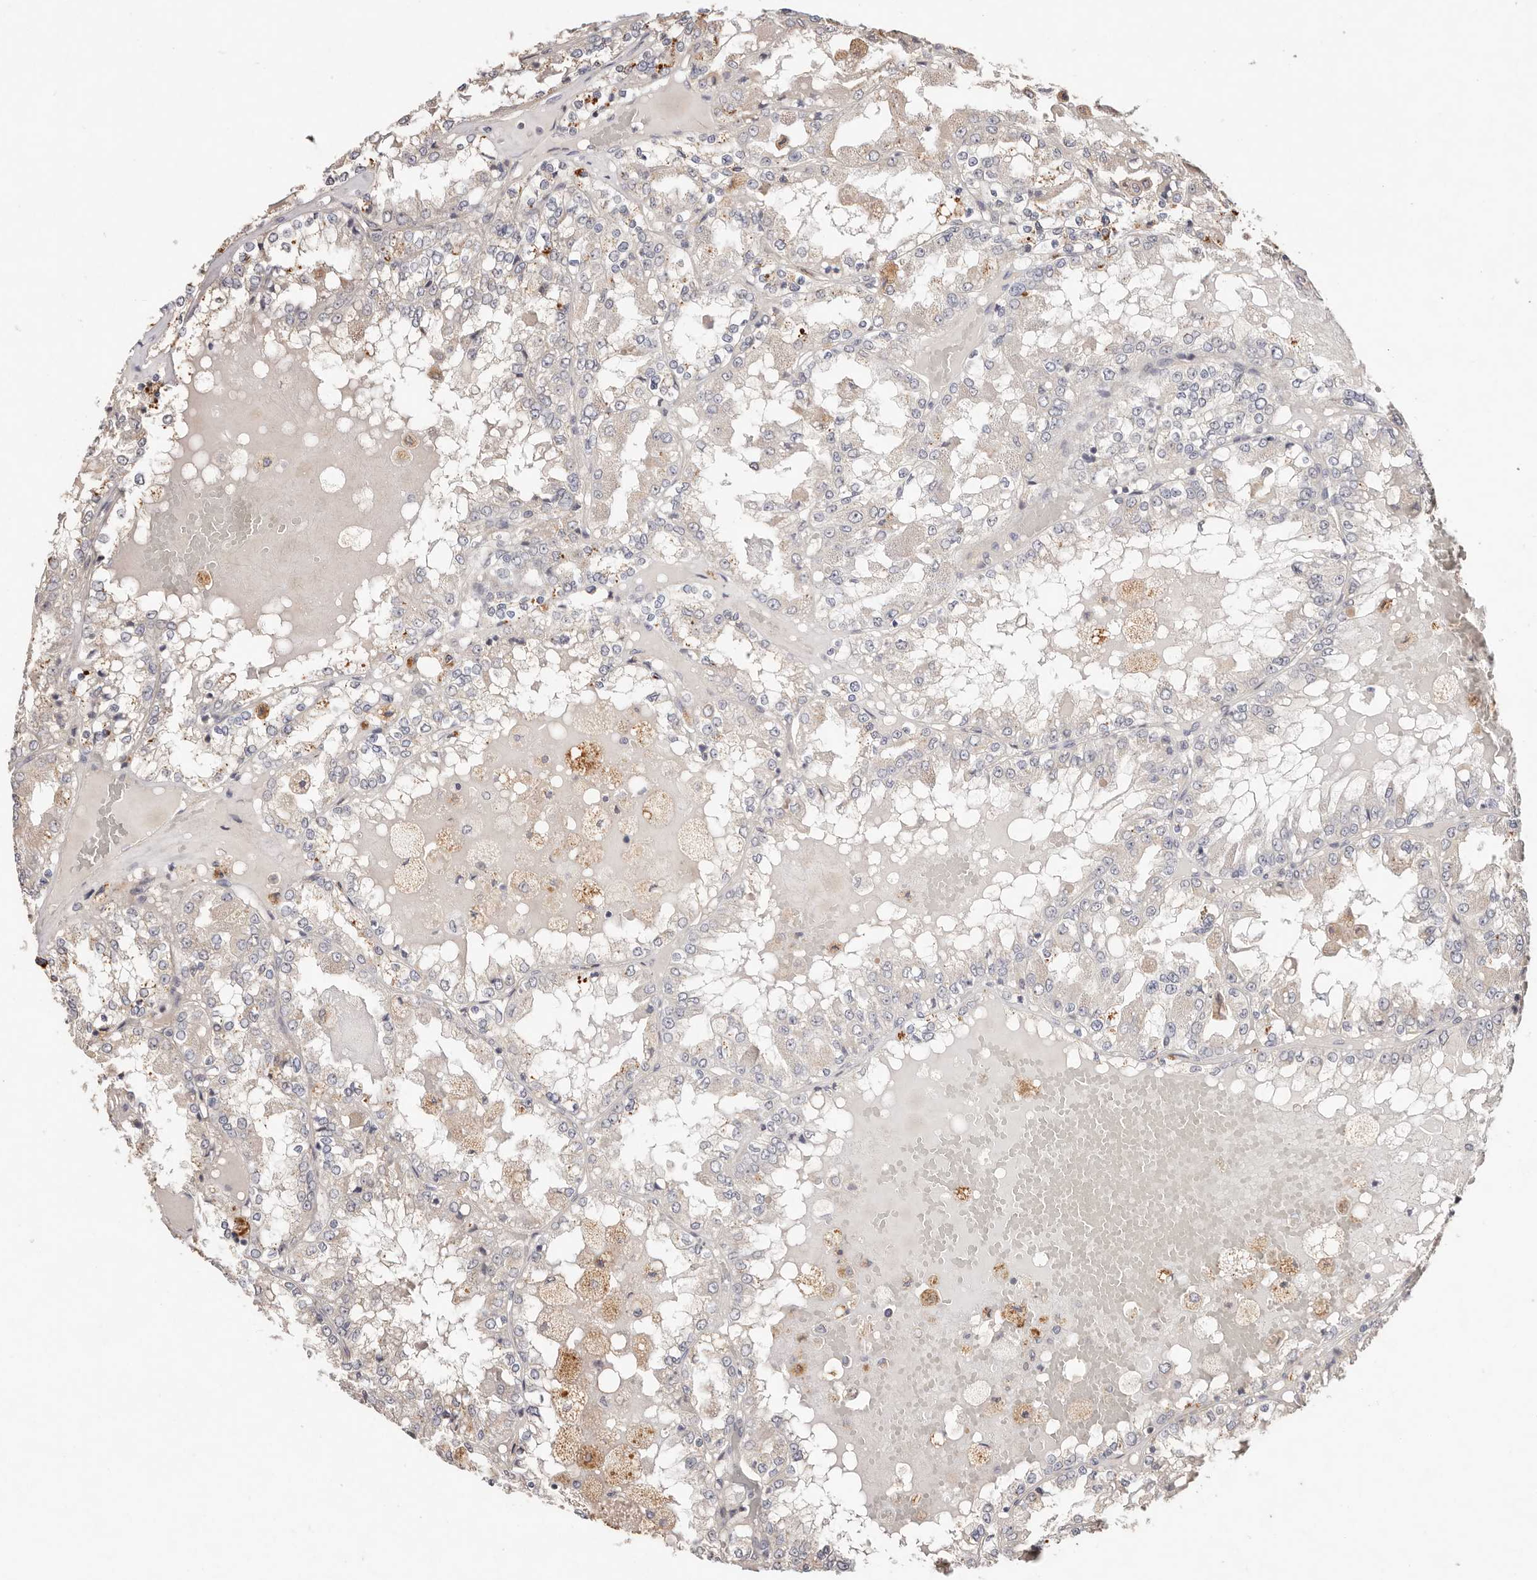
{"staining": {"intensity": "negative", "quantity": "none", "location": "none"}, "tissue": "renal cancer", "cell_type": "Tumor cells", "image_type": "cancer", "snomed": [{"axis": "morphology", "description": "Adenocarcinoma, NOS"}, {"axis": "topography", "description": "Kidney"}], "caption": "Immunohistochemical staining of human renal adenocarcinoma displays no significant staining in tumor cells.", "gene": "THBS3", "patient": {"sex": "female", "age": 56}}